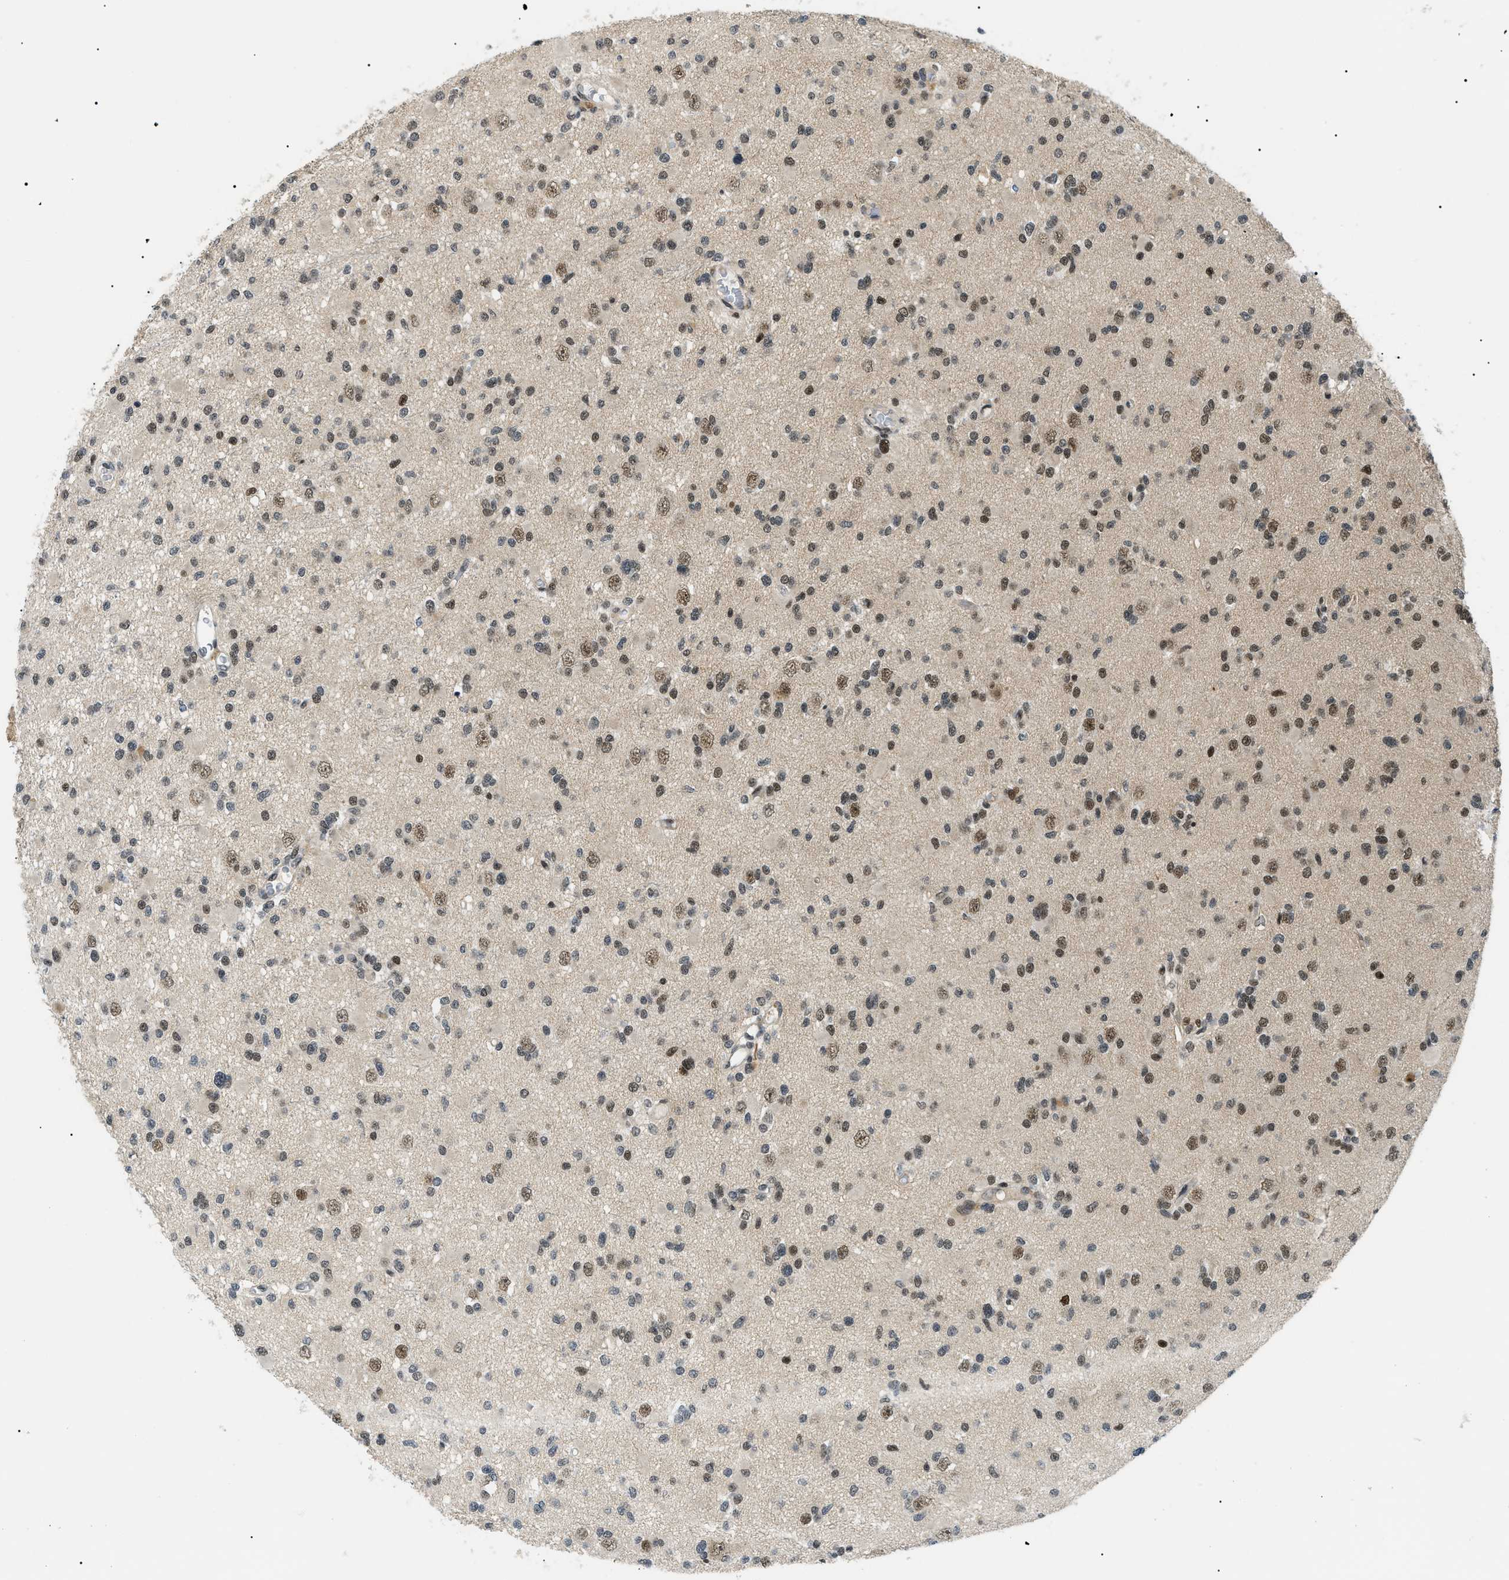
{"staining": {"intensity": "weak", "quantity": ">75%", "location": "nuclear"}, "tissue": "glioma", "cell_type": "Tumor cells", "image_type": "cancer", "snomed": [{"axis": "morphology", "description": "Glioma, malignant, Low grade"}, {"axis": "topography", "description": "Brain"}], "caption": "Glioma tissue shows weak nuclear staining in about >75% of tumor cells (DAB IHC with brightfield microscopy, high magnification).", "gene": "RBM15", "patient": {"sex": "female", "age": 22}}